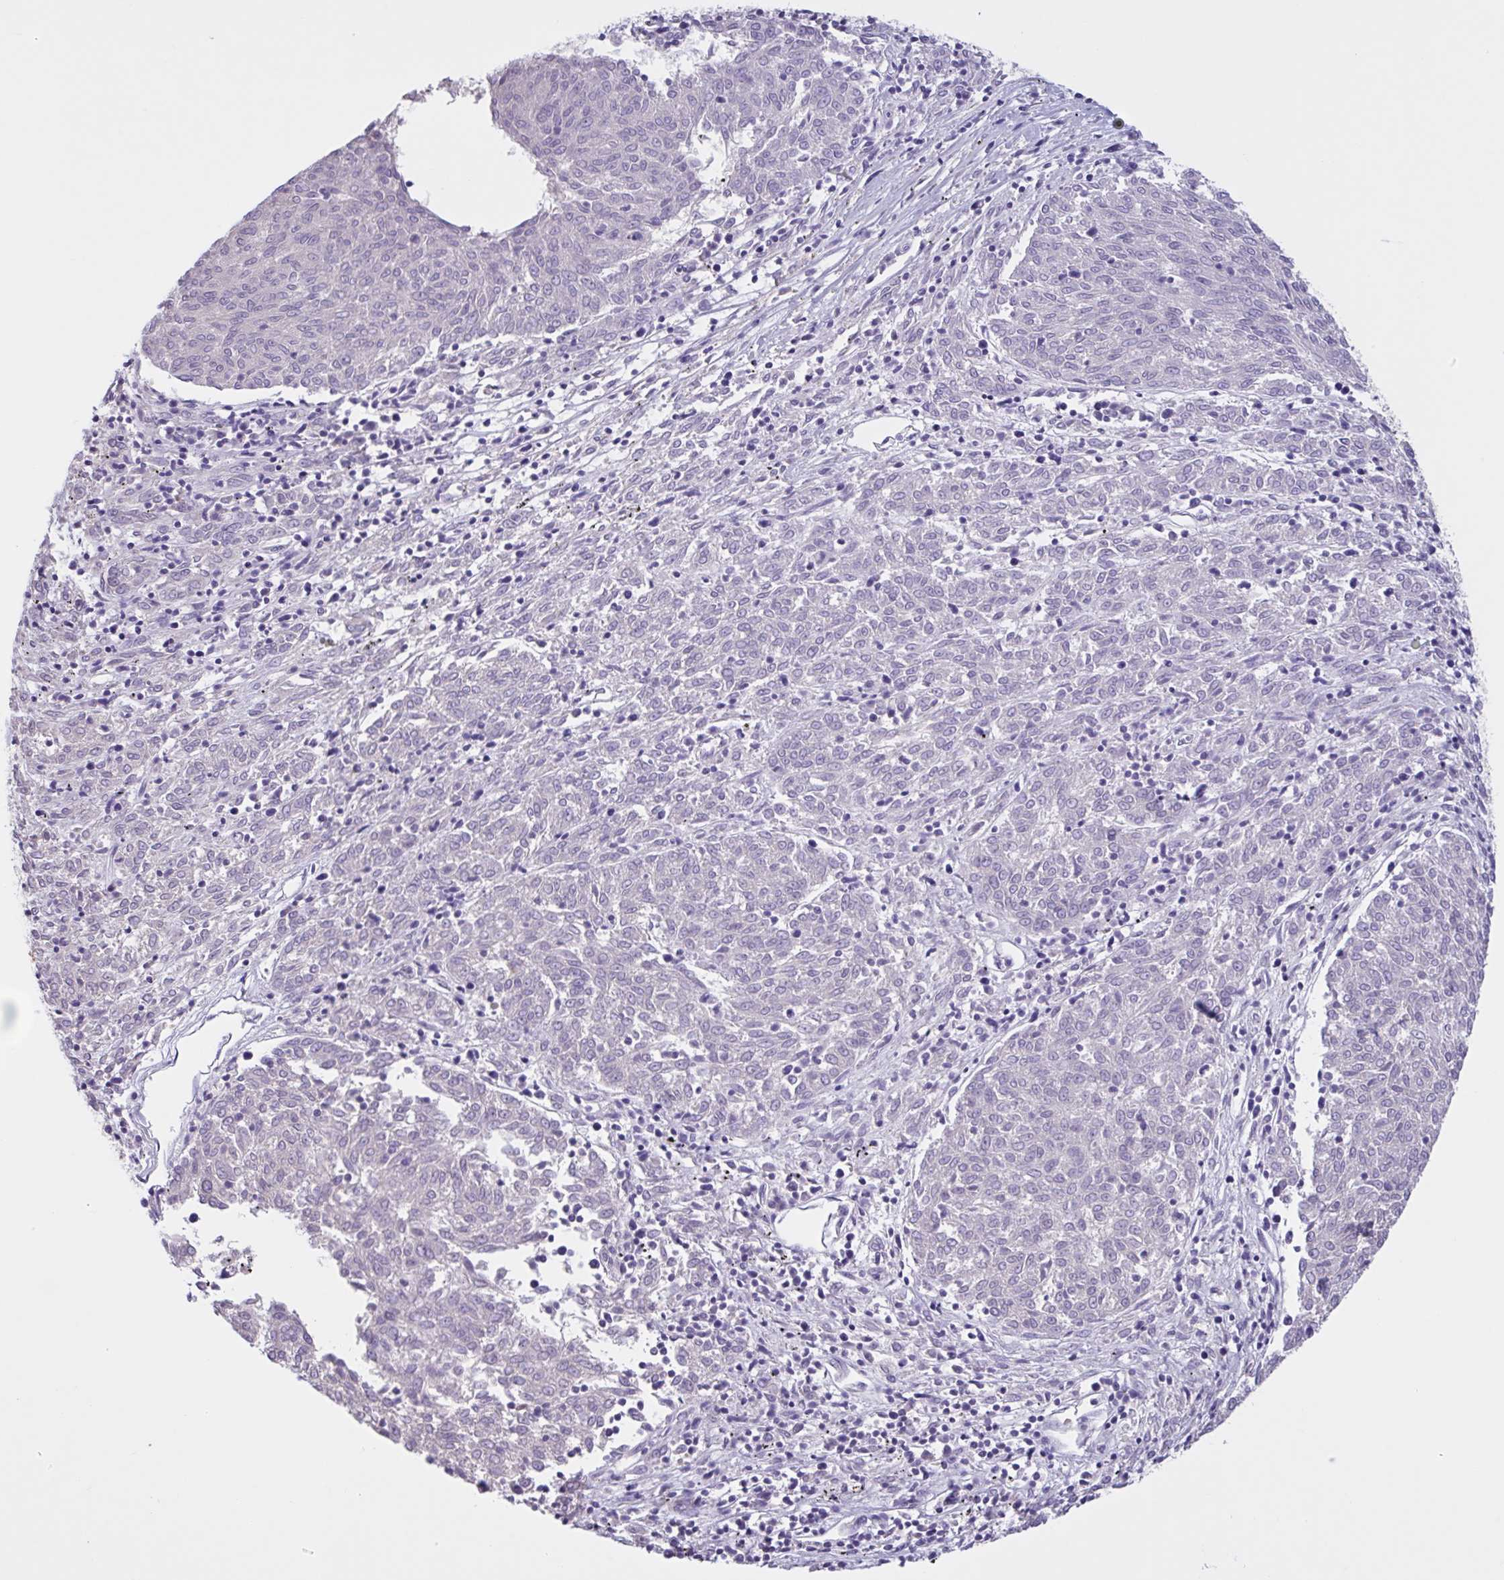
{"staining": {"intensity": "negative", "quantity": "none", "location": "none"}, "tissue": "melanoma", "cell_type": "Tumor cells", "image_type": "cancer", "snomed": [{"axis": "morphology", "description": "Malignant melanoma, NOS"}, {"axis": "topography", "description": "Skin"}], "caption": "This histopathology image is of melanoma stained with immunohistochemistry to label a protein in brown with the nuclei are counter-stained blue. There is no positivity in tumor cells.", "gene": "LARGE2", "patient": {"sex": "female", "age": 72}}